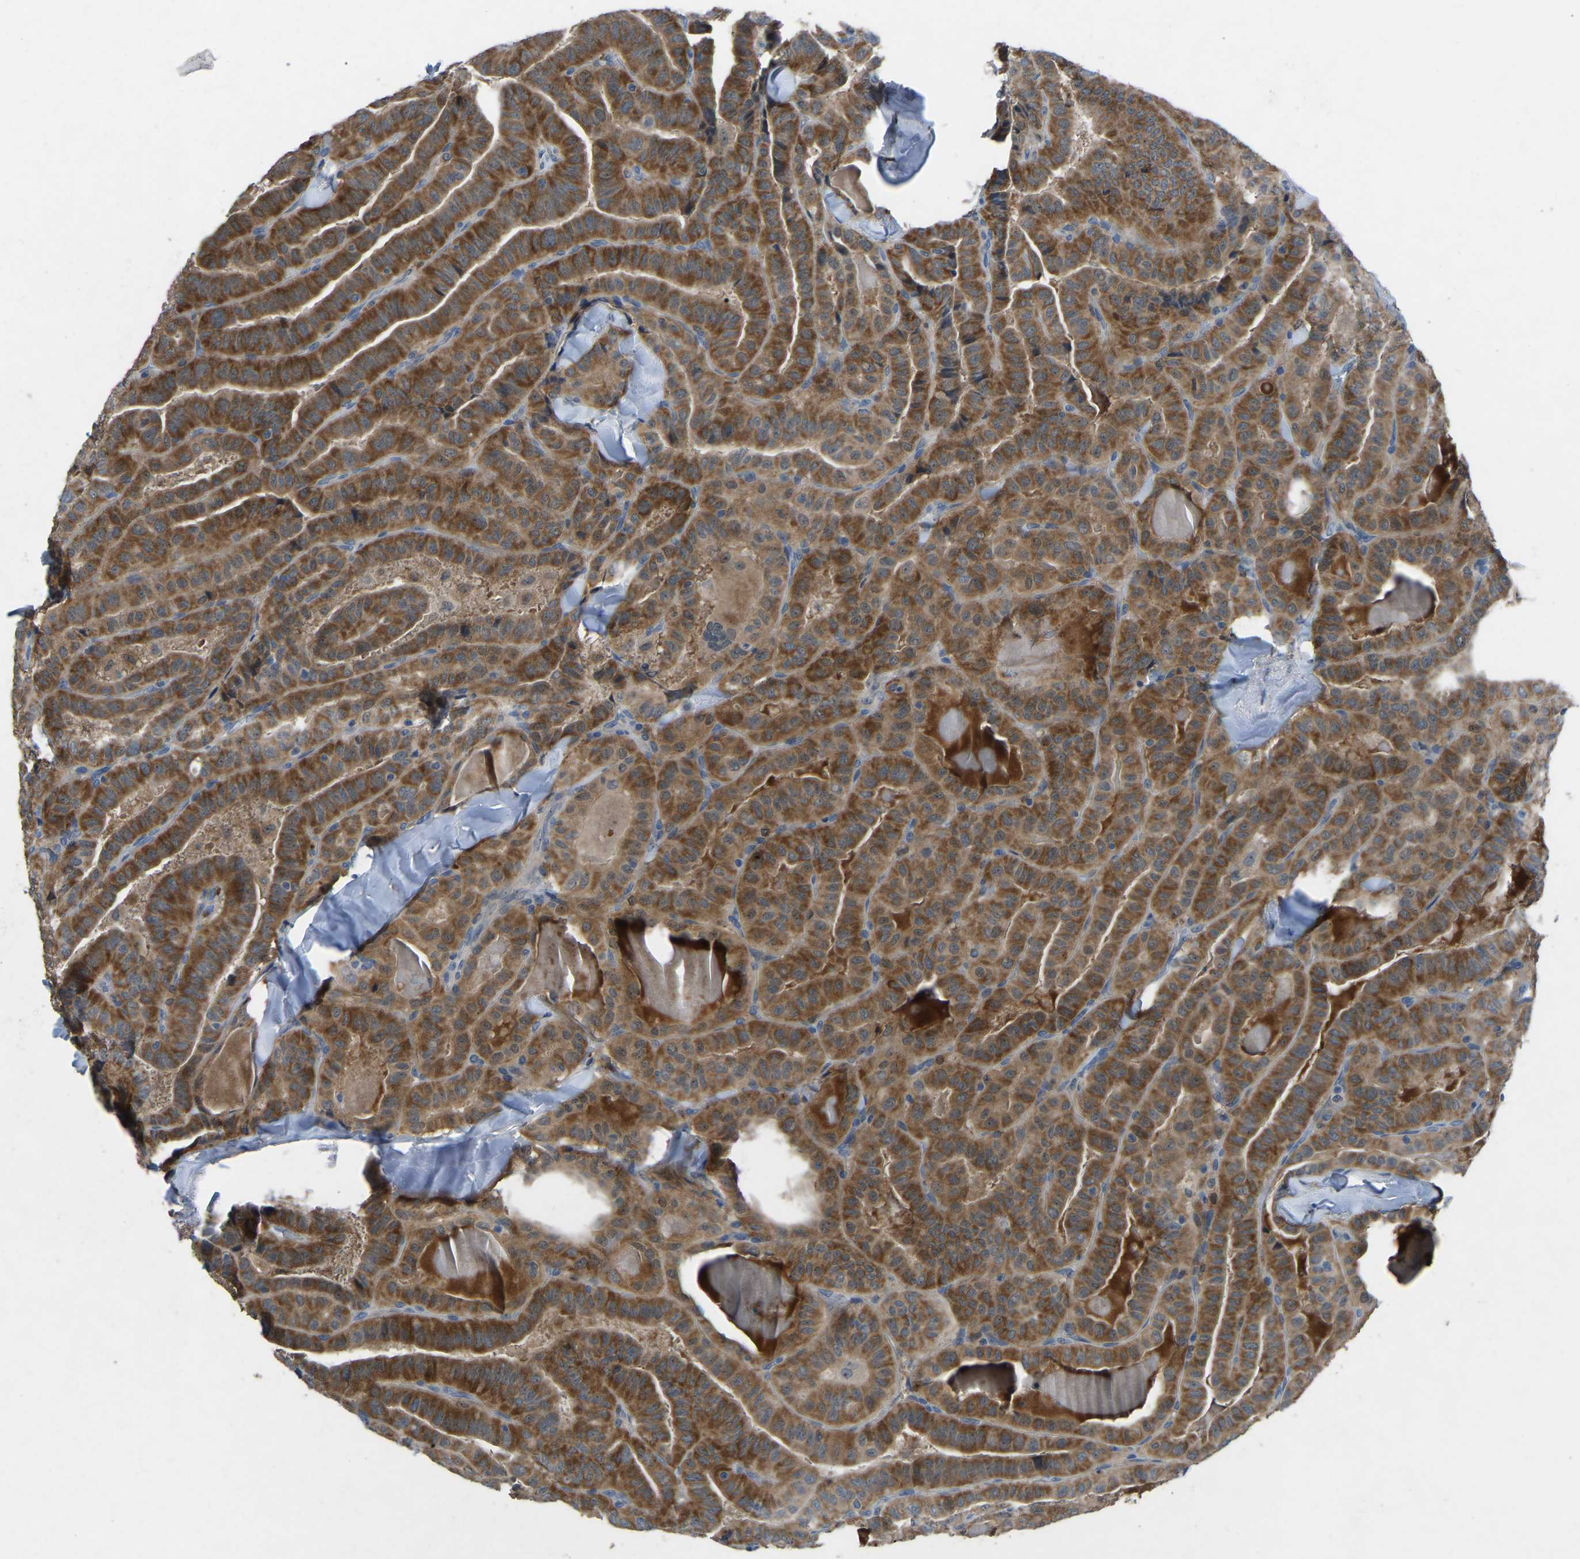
{"staining": {"intensity": "moderate", "quantity": ">75%", "location": "cytoplasmic/membranous"}, "tissue": "thyroid cancer", "cell_type": "Tumor cells", "image_type": "cancer", "snomed": [{"axis": "morphology", "description": "Papillary adenocarcinoma, NOS"}, {"axis": "topography", "description": "Thyroid gland"}], "caption": "Protein expression by immunohistochemistry shows moderate cytoplasmic/membranous staining in about >75% of tumor cells in papillary adenocarcinoma (thyroid).", "gene": "FHIT", "patient": {"sex": "male", "age": 77}}